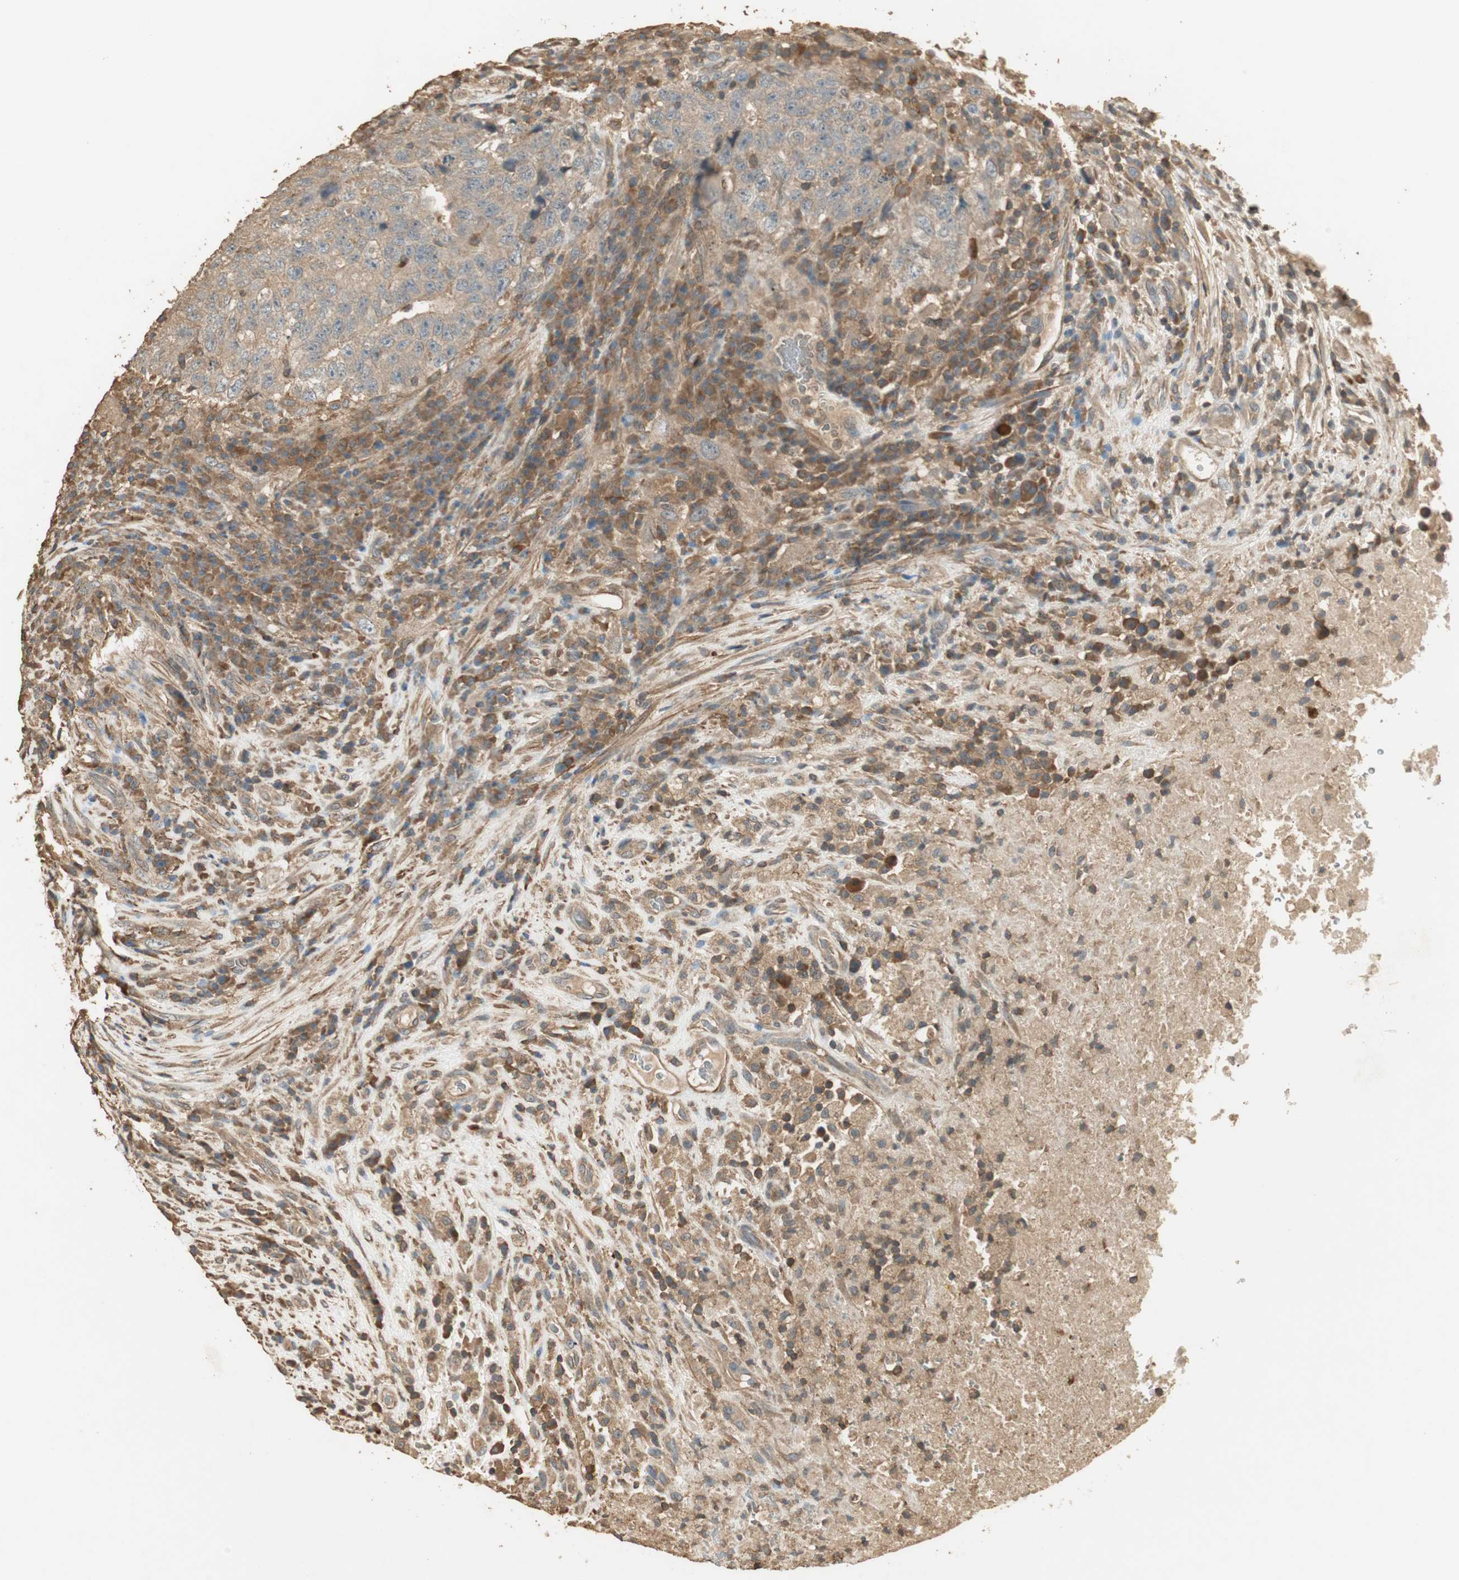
{"staining": {"intensity": "weak", "quantity": ">75%", "location": "cytoplasmic/membranous"}, "tissue": "testis cancer", "cell_type": "Tumor cells", "image_type": "cancer", "snomed": [{"axis": "morphology", "description": "Necrosis, NOS"}, {"axis": "morphology", "description": "Carcinoma, Embryonal, NOS"}, {"axis": "topography", "description": "Testis"}], "caption": "Protein expression by immunohistochemistry exhibits weak cytoplasmic/membranous expression in about >75% of tumor cells in testis embryonal carcinoma.", "gene": "USP2", "patient": {"sex": "male", "age": 19}}